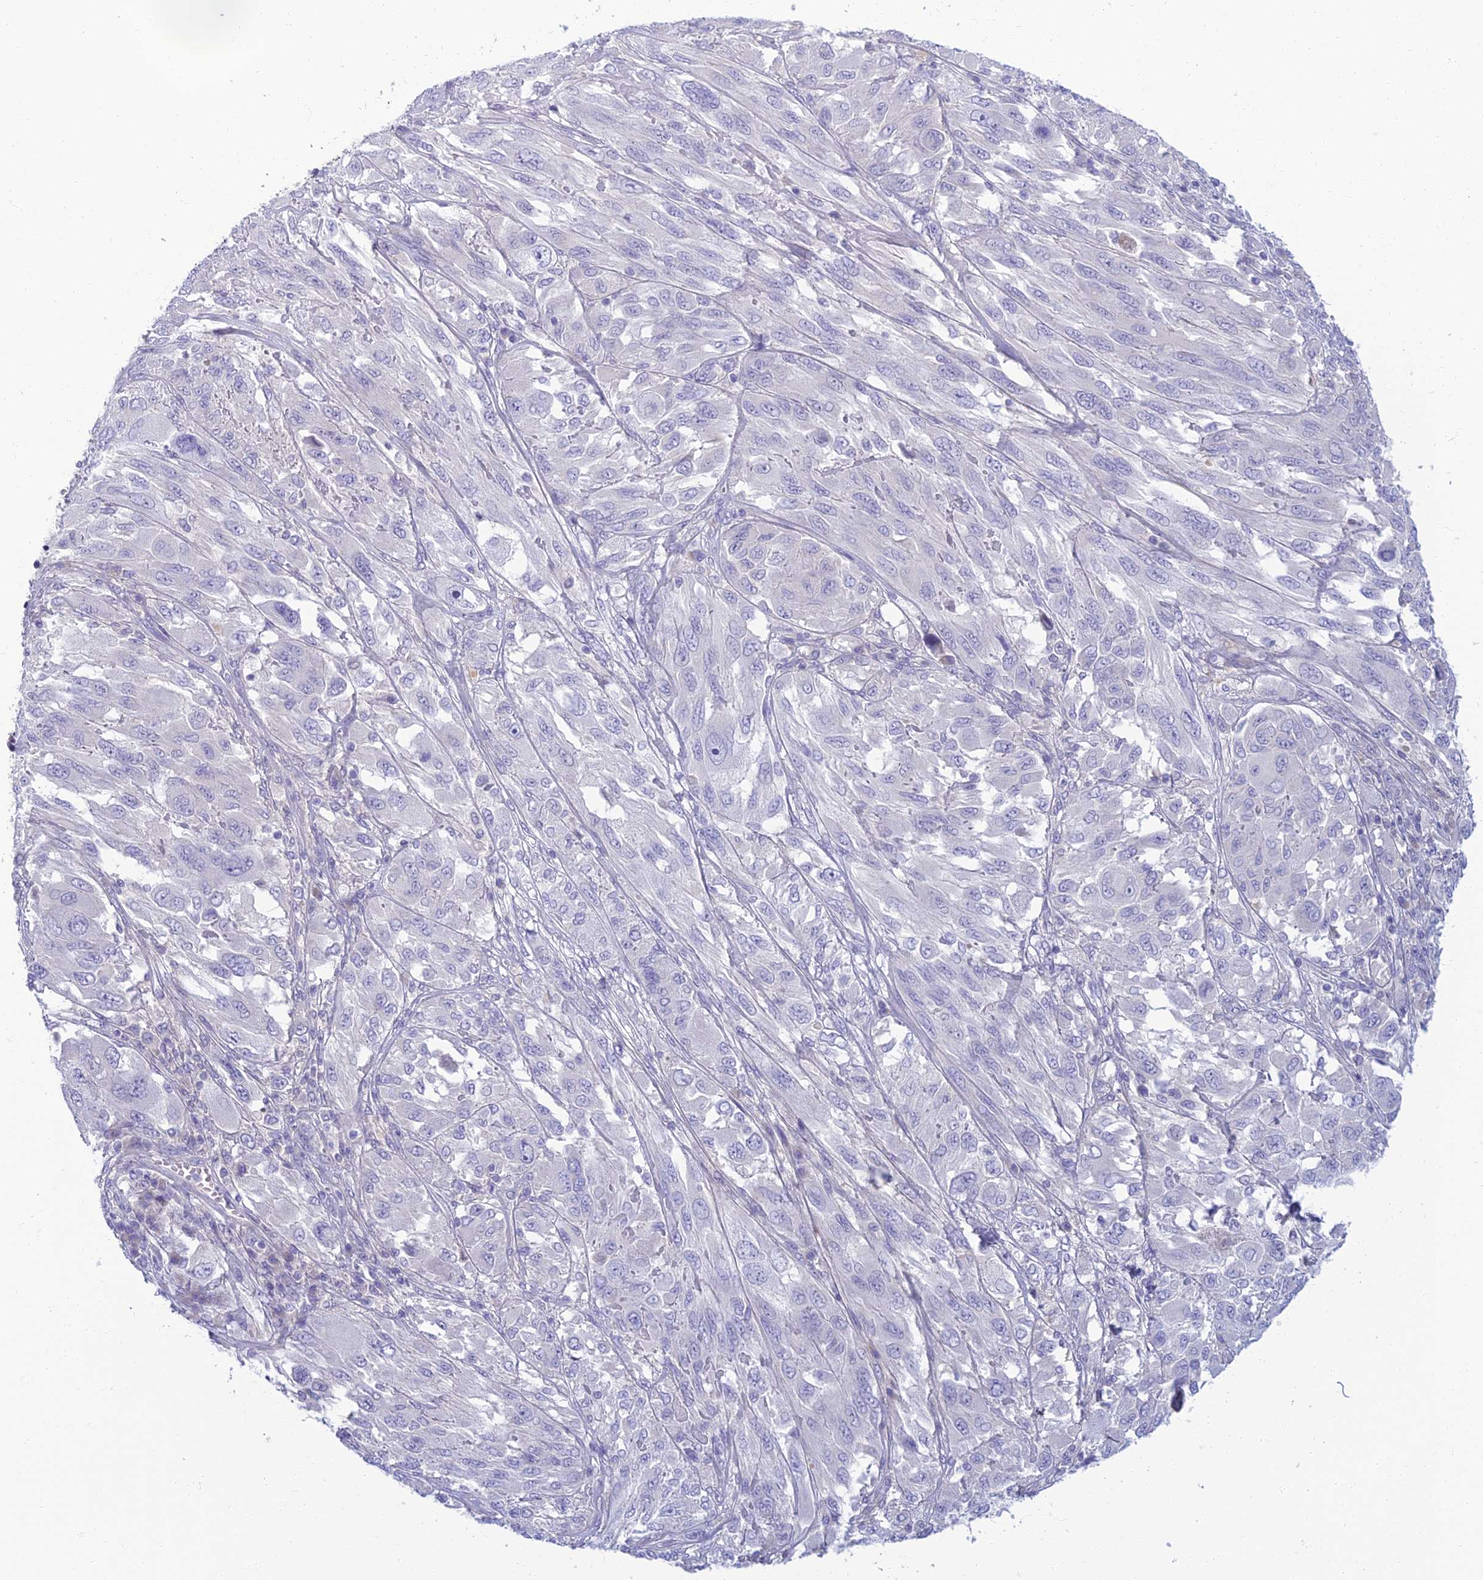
{"staining": {"intensity": "negative", "quantity": "none", "location": "none"}, "tissue": "melanoma", "cell_type": "Tumor cells", "image_type": "cancer", "snomed": [{"axis": "morphology", "description": "Malignant melanoma, NOS"}, {"axis": "topography", "description": "Skin"}], "caption": "Immunohistochemistry (IHC) of malignant melanoma exhibits no expression in tumor cells.", "gene": "SLC25A41", "patient": {"sex": "female", "age": 91}}